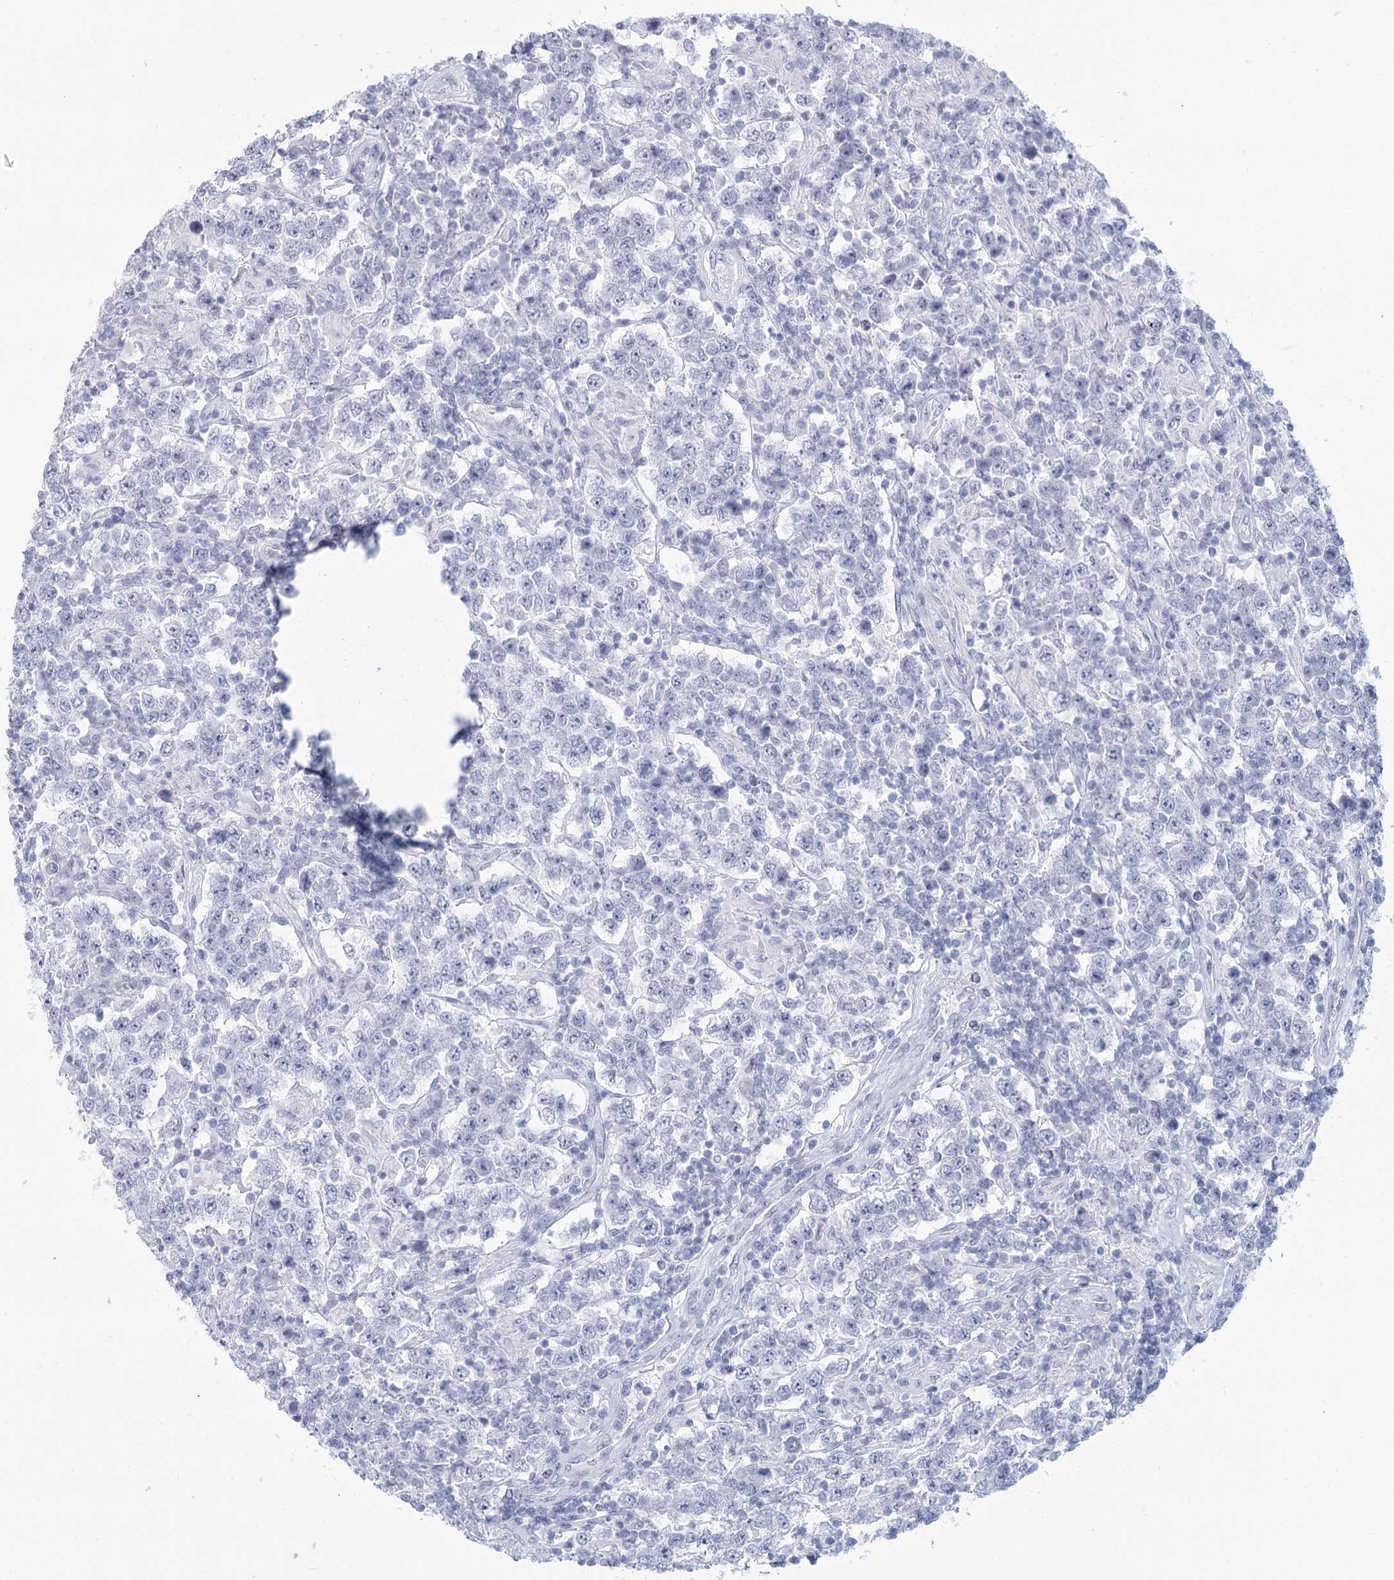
{"staining": {"intensity": "negative", "quantity": "none", "location": "none"}, "tissue": "testis cancer", "cell_type": "Tumor cells", "image_type": "cancer", "snomed": [{"axis": "morphology", "description": "Normal tissue, NOS"}, {"axis": "morphology", "description": "Urothelial carcinoma, High grade"}, {"axis": "morphology", "description": "Seminoma, NOS"}, {"axis": "morphology", "description": "Carcinoma, Embryonal, NOS"}, {"axis": "topography", "description": "Urinary bladder"}, {"axis": "topography", "description": "Testis"}], "caption": "A high-resolution image shows IHC staining of testis cancer (seminoma), which demonstrates no significant staining in tumor cells.", "gene": "WNT8B", "patient": {"sex": "male", "age": 41}}